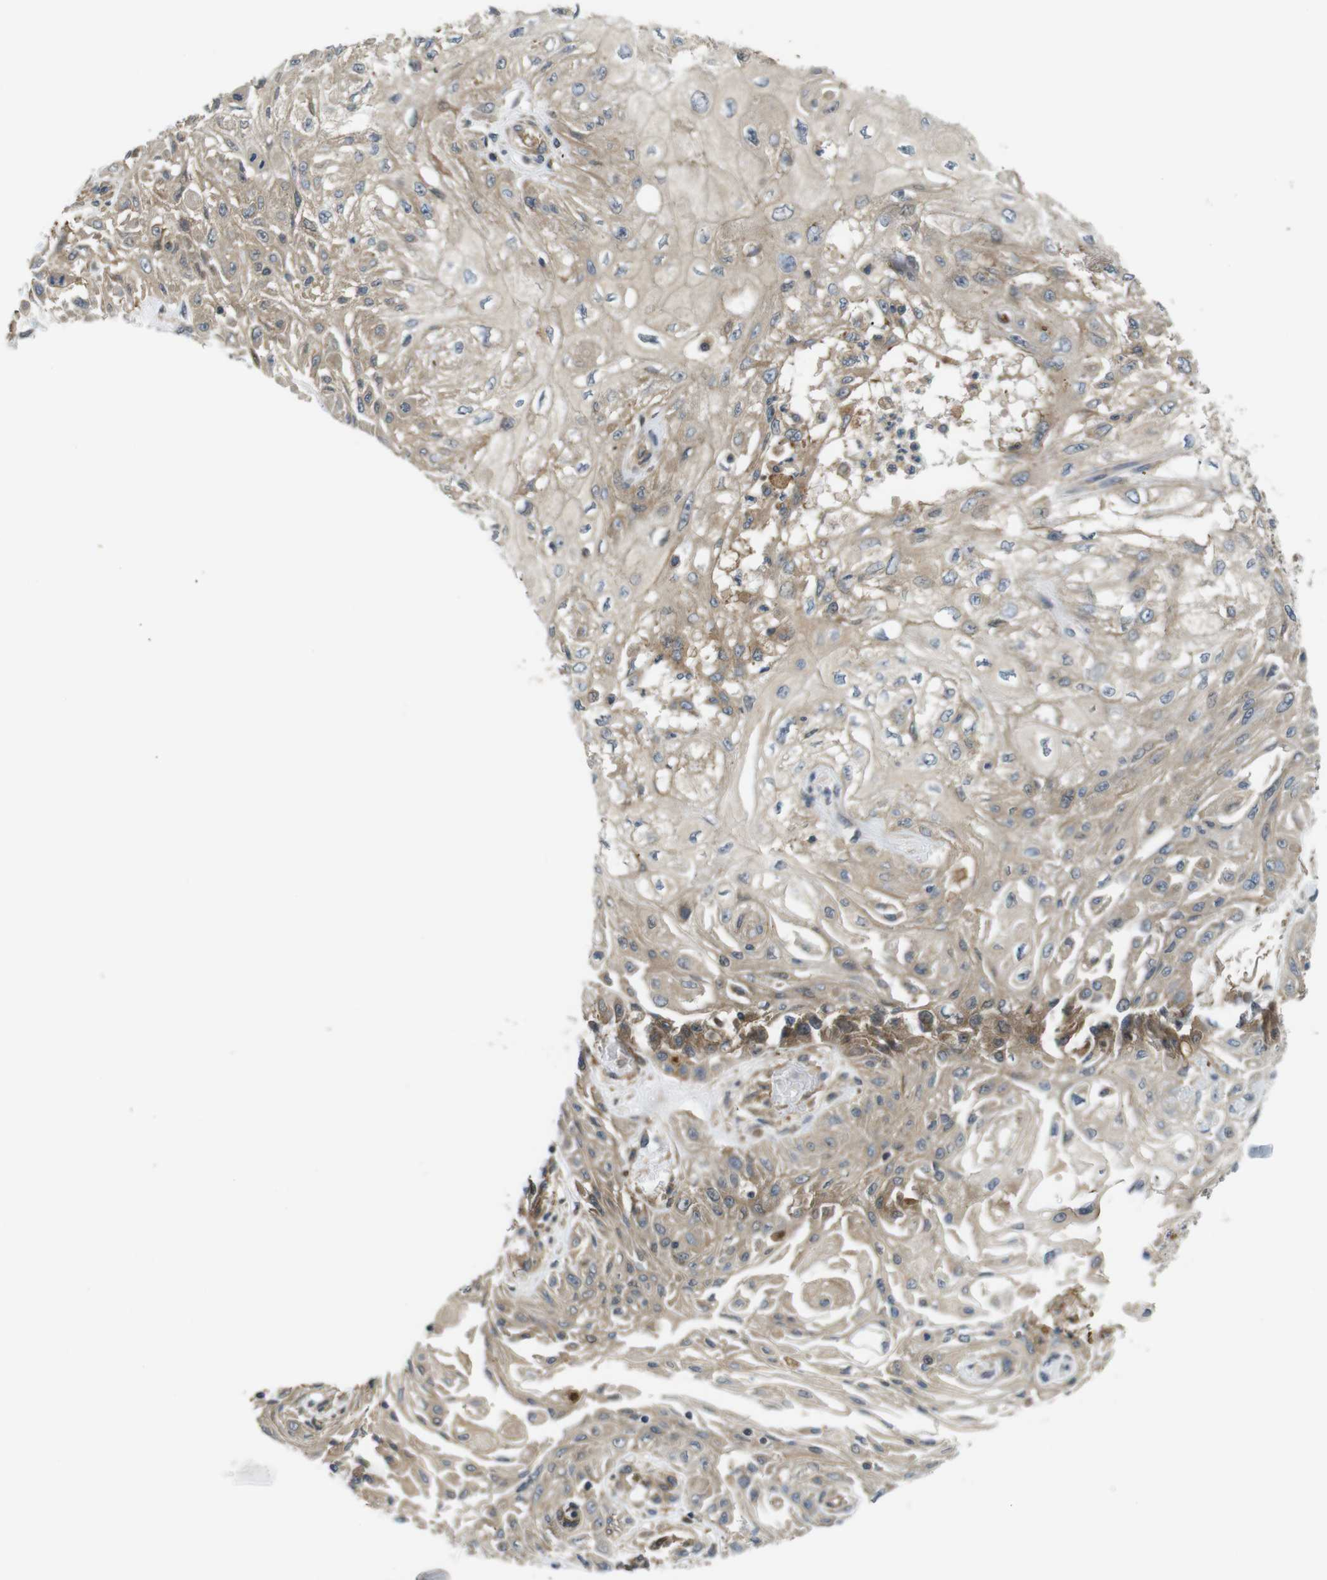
{"staining": {"intensity": "weak", "quantity": ">75%", "location": "cytoplasmic/membranous"}, "tissue": "skin cancer", "cell_type": "Tumor cells", "image_type": "cancer", "snomed": [{"axis": "morphology", "description": "Squamous cell carcinoma, NOS"}, {"axis": "topography", "description": "Skin"}], "caption": "This is an image of immunohistochemistry (IHC) staining of squamous cell carcinoma (skin), which shows weak positivity in the cytoplasmic/membranous of tumor cells.", "gene": "TSC1", "patient": {"sex": "male", "age": 75}}